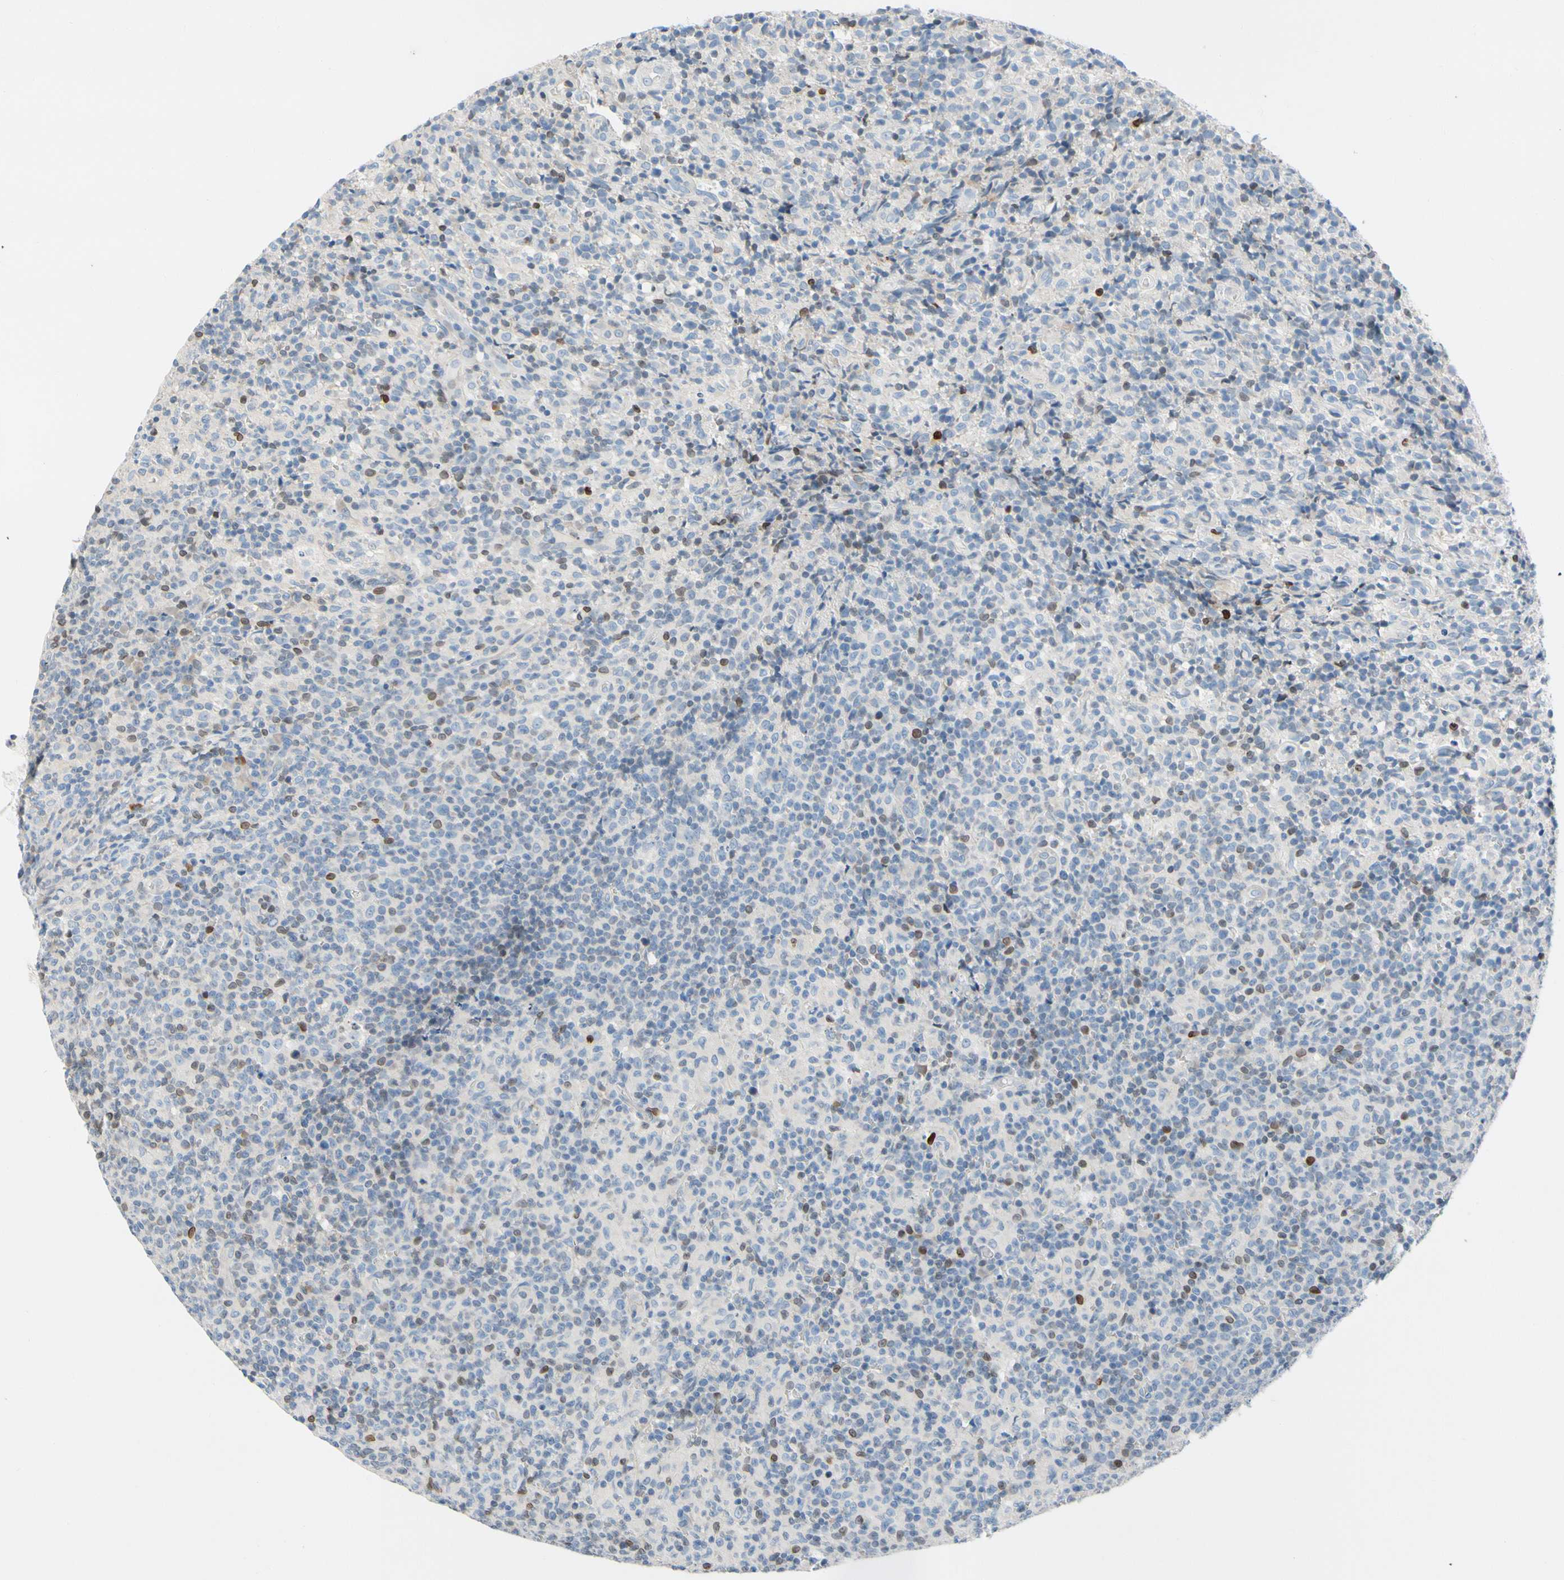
{"staining": {"intensity": "moderate", "quantity": "<25%", "location": "nuclear"}, "tissue": "lymph node", "cell_type": "Germinal center cells", "image_type": "normal", "snomed": [{"axis": "morphology", "description": "Normal tissue, NOS"}, {"axis": "morphology", "description": "Inflammation, NOS"}, {"axis": "topography", "description": "Lymph node"}], "caption": "Protein staining displays moderate nuclear expression in approximately <25% of germinal center cells in benign lymph node. Immunohistochemistry stains the protein of interest in brown and the nuclei are stained blue.", "gene": "ZNF132", "patient": {"sex": "male", "age": 55}}